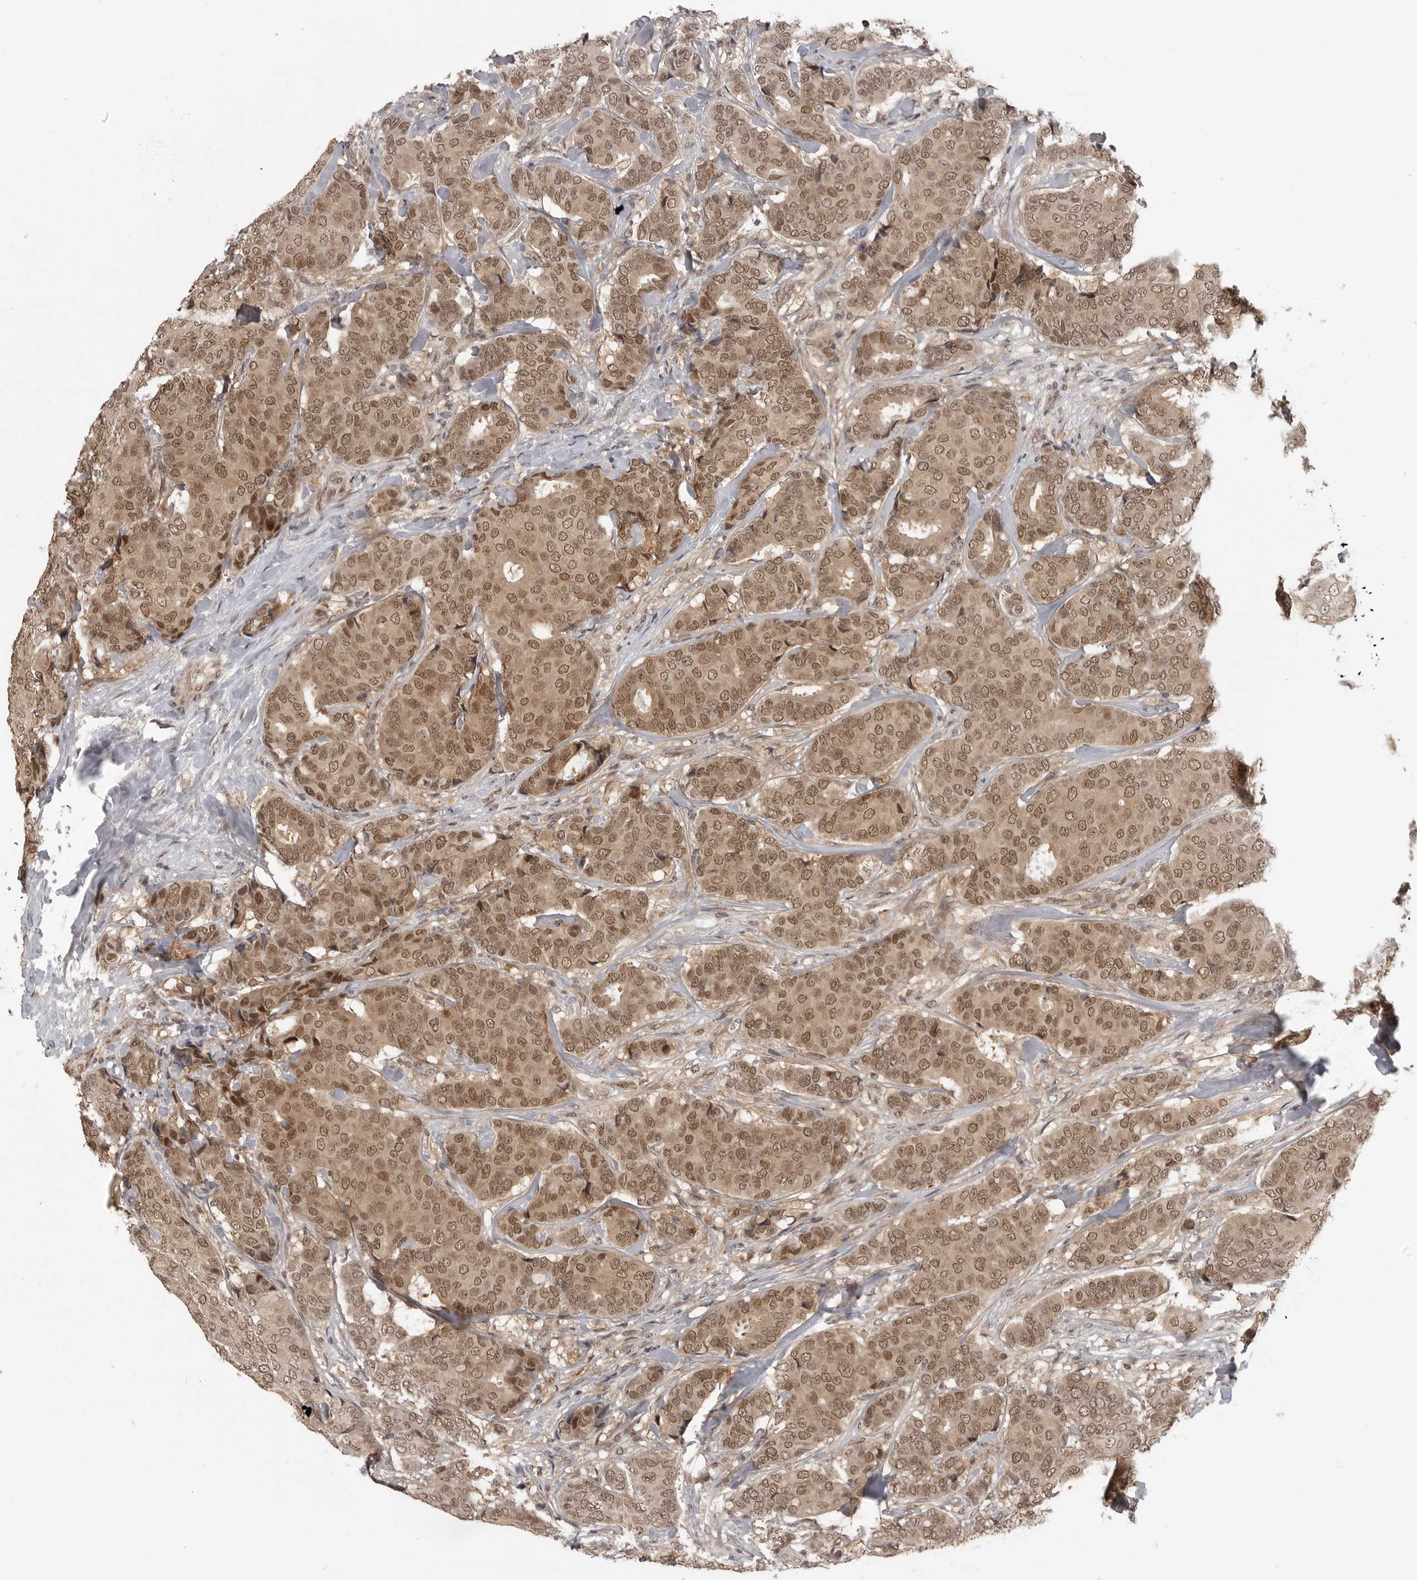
{"staining": {"intensity": "moderate", "quantity": ">75%", "location": "cytoplasmic/membranous,nuclear"}, "tissue": "breast cancer", "cell_type": "Tumor cells", "image_type": "cancer", "snomed": [{"axis": "morphology", "description": "Duct carcinoma"}, {"axis": "topography", "description": "Breast"}], "caption": "This is a histology image of immunohistochemistry staining of breast infiltrating ductal carcinoma, which shows moderate staining in the cytoplasmic/membranous and nuclear of tumor cells.", "gene": "PEG3", "patient": {"sex": "female", "age": 75}}